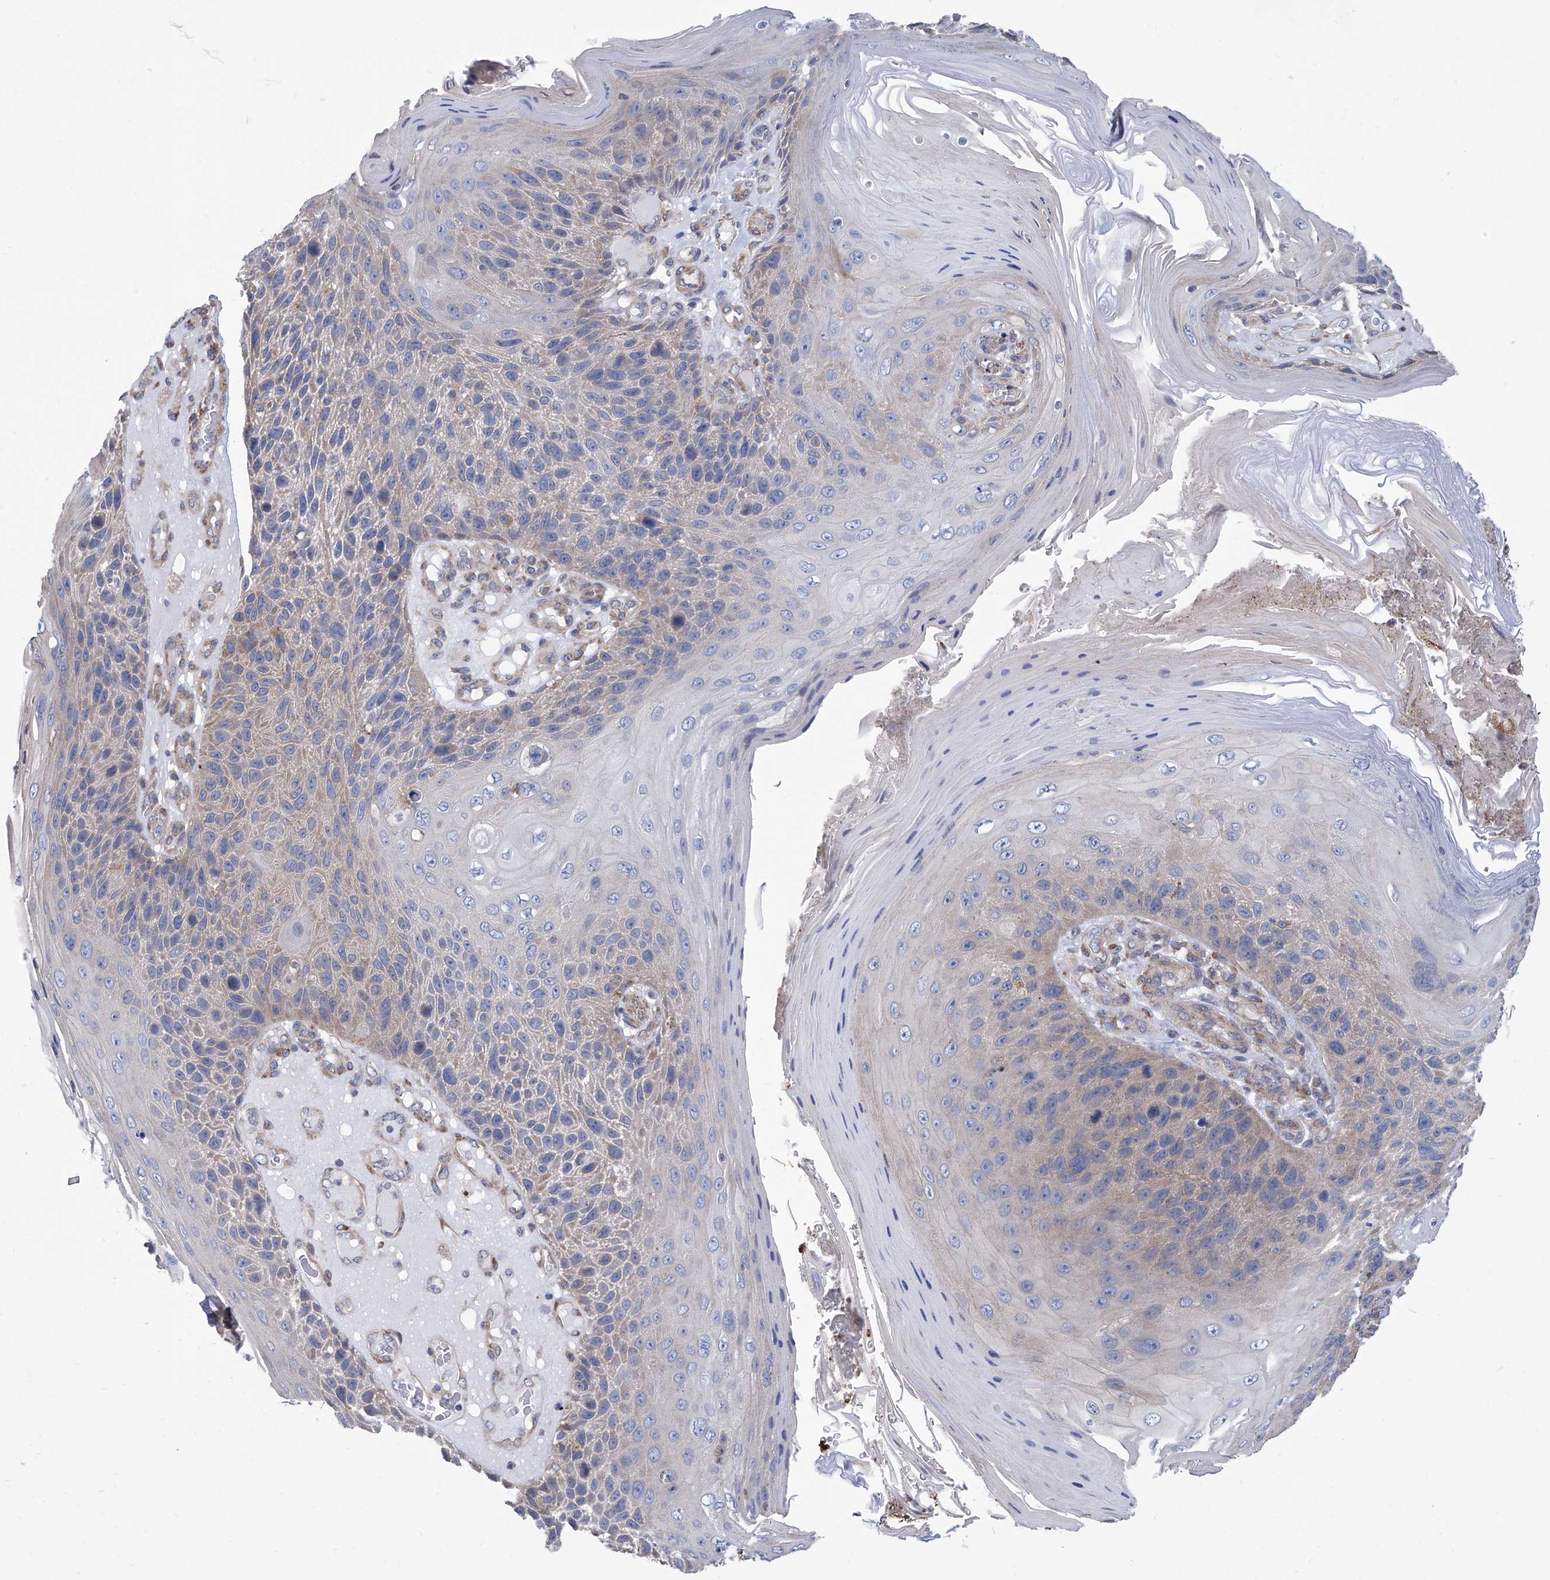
{"staining": {"intensity": "negative", "quantity": "none", "location": "none"}, "tissue": "skin cancer", "cell_type": "Tumor cells", "image_type": "cancer", "snomed": [{"axis": "morphology", "description": "Squamous cell carcinoma, NOS"}, {"axis": "topography", "description": "Skin"}], "caption": "Immunohistochemistry (IHC) photomicrograph of neoplastic tissue: human skin squamous cell carcinoma stained with DAB (3,3'-diaminobenzidine) displays no significant protein expression in tumor cells.", "gene": "SMS", "patient": {"sex": "female", "age": 88}}